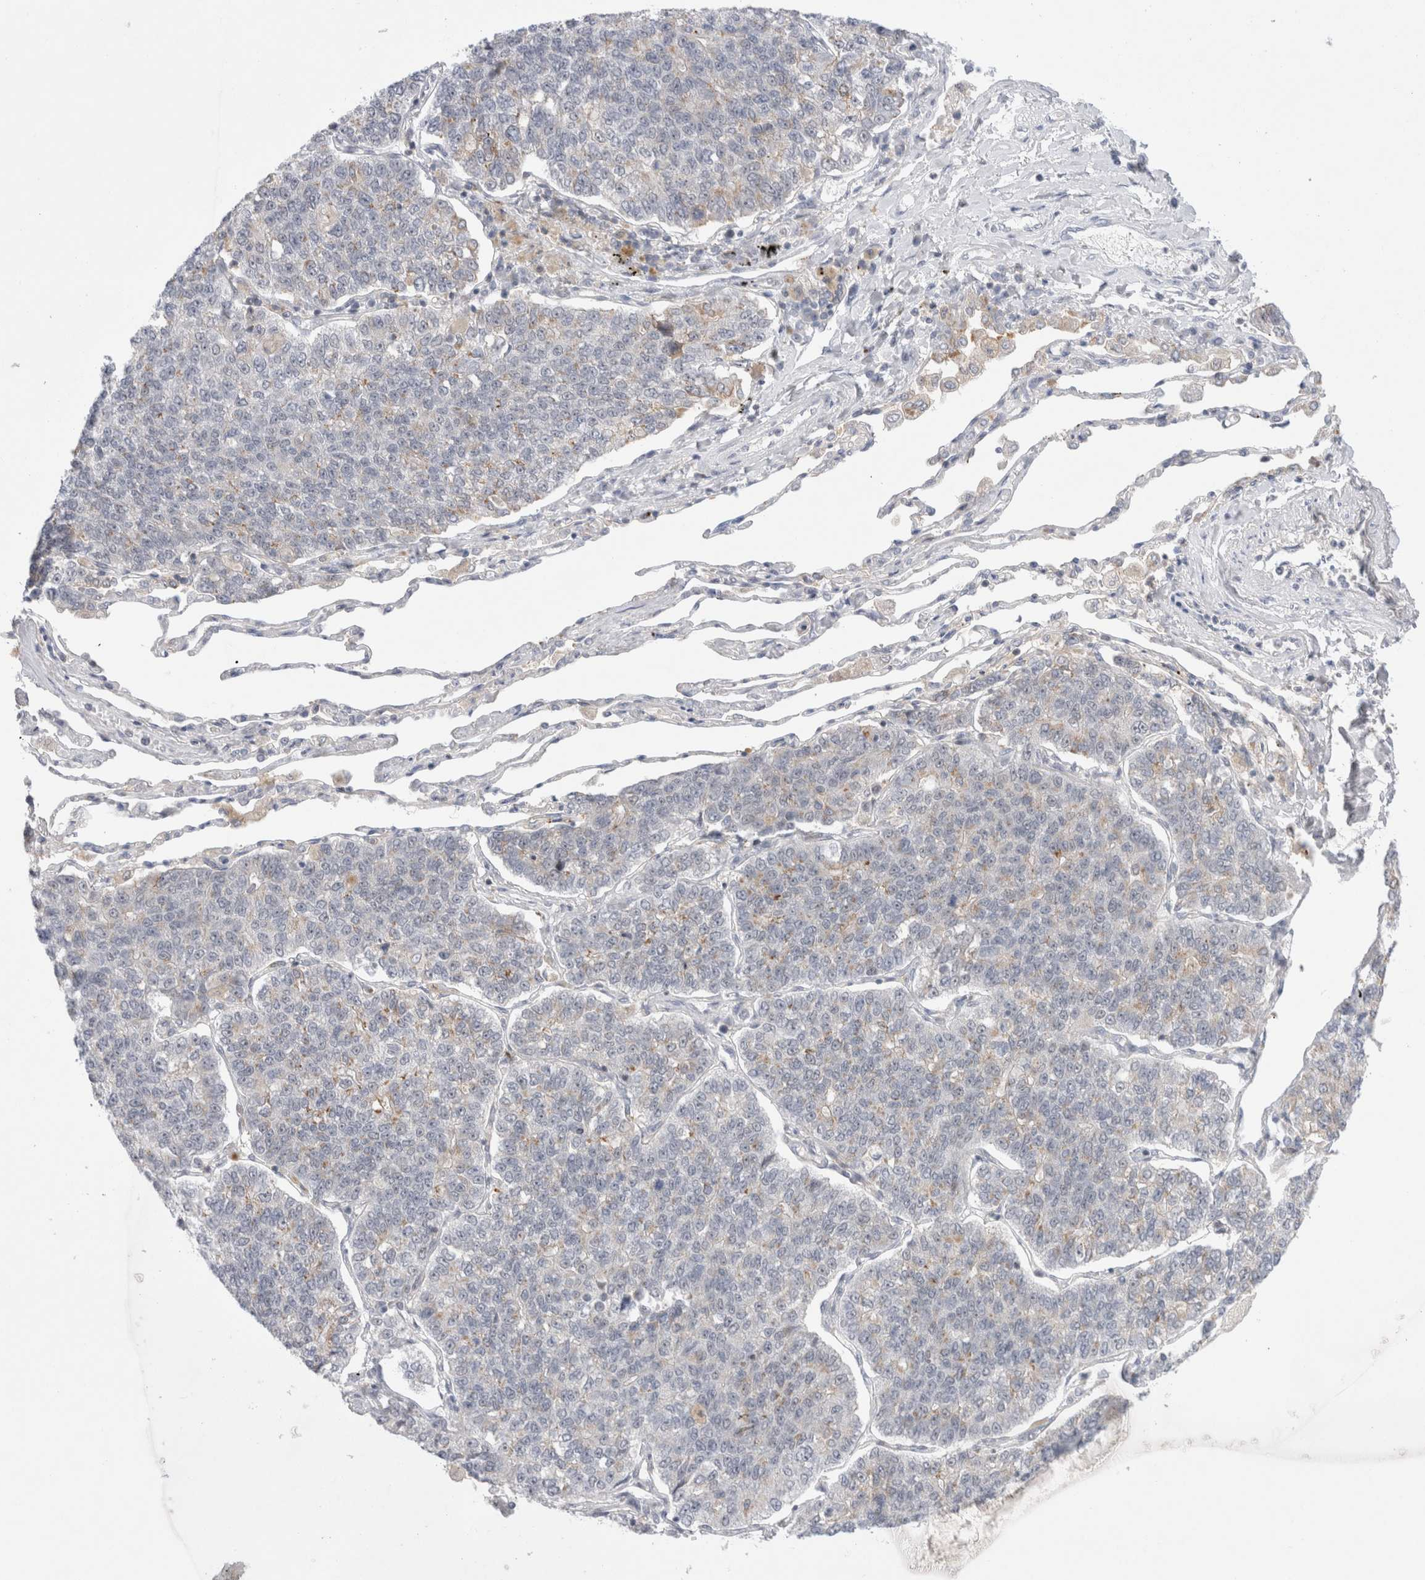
{"staining": {"intensity": "weak", "quantity": "<25%", "location": "cytoplasmic/membranous"}, "tissue": "lung cancer", "cell_type": "Tumor cells", "image_type": "cancer", "snomed": [{"axis": "morphology", "description": "Adenocarcinoma, NOS"}, {"axis": "topography", "description": "Lung"}], "caption": "Protein analysis of lung cancer (adenocarcinoma) displays no significant staining in tumor cells.", "gene": "CERS5", "patient": {"sex": "male", "age": 49}}